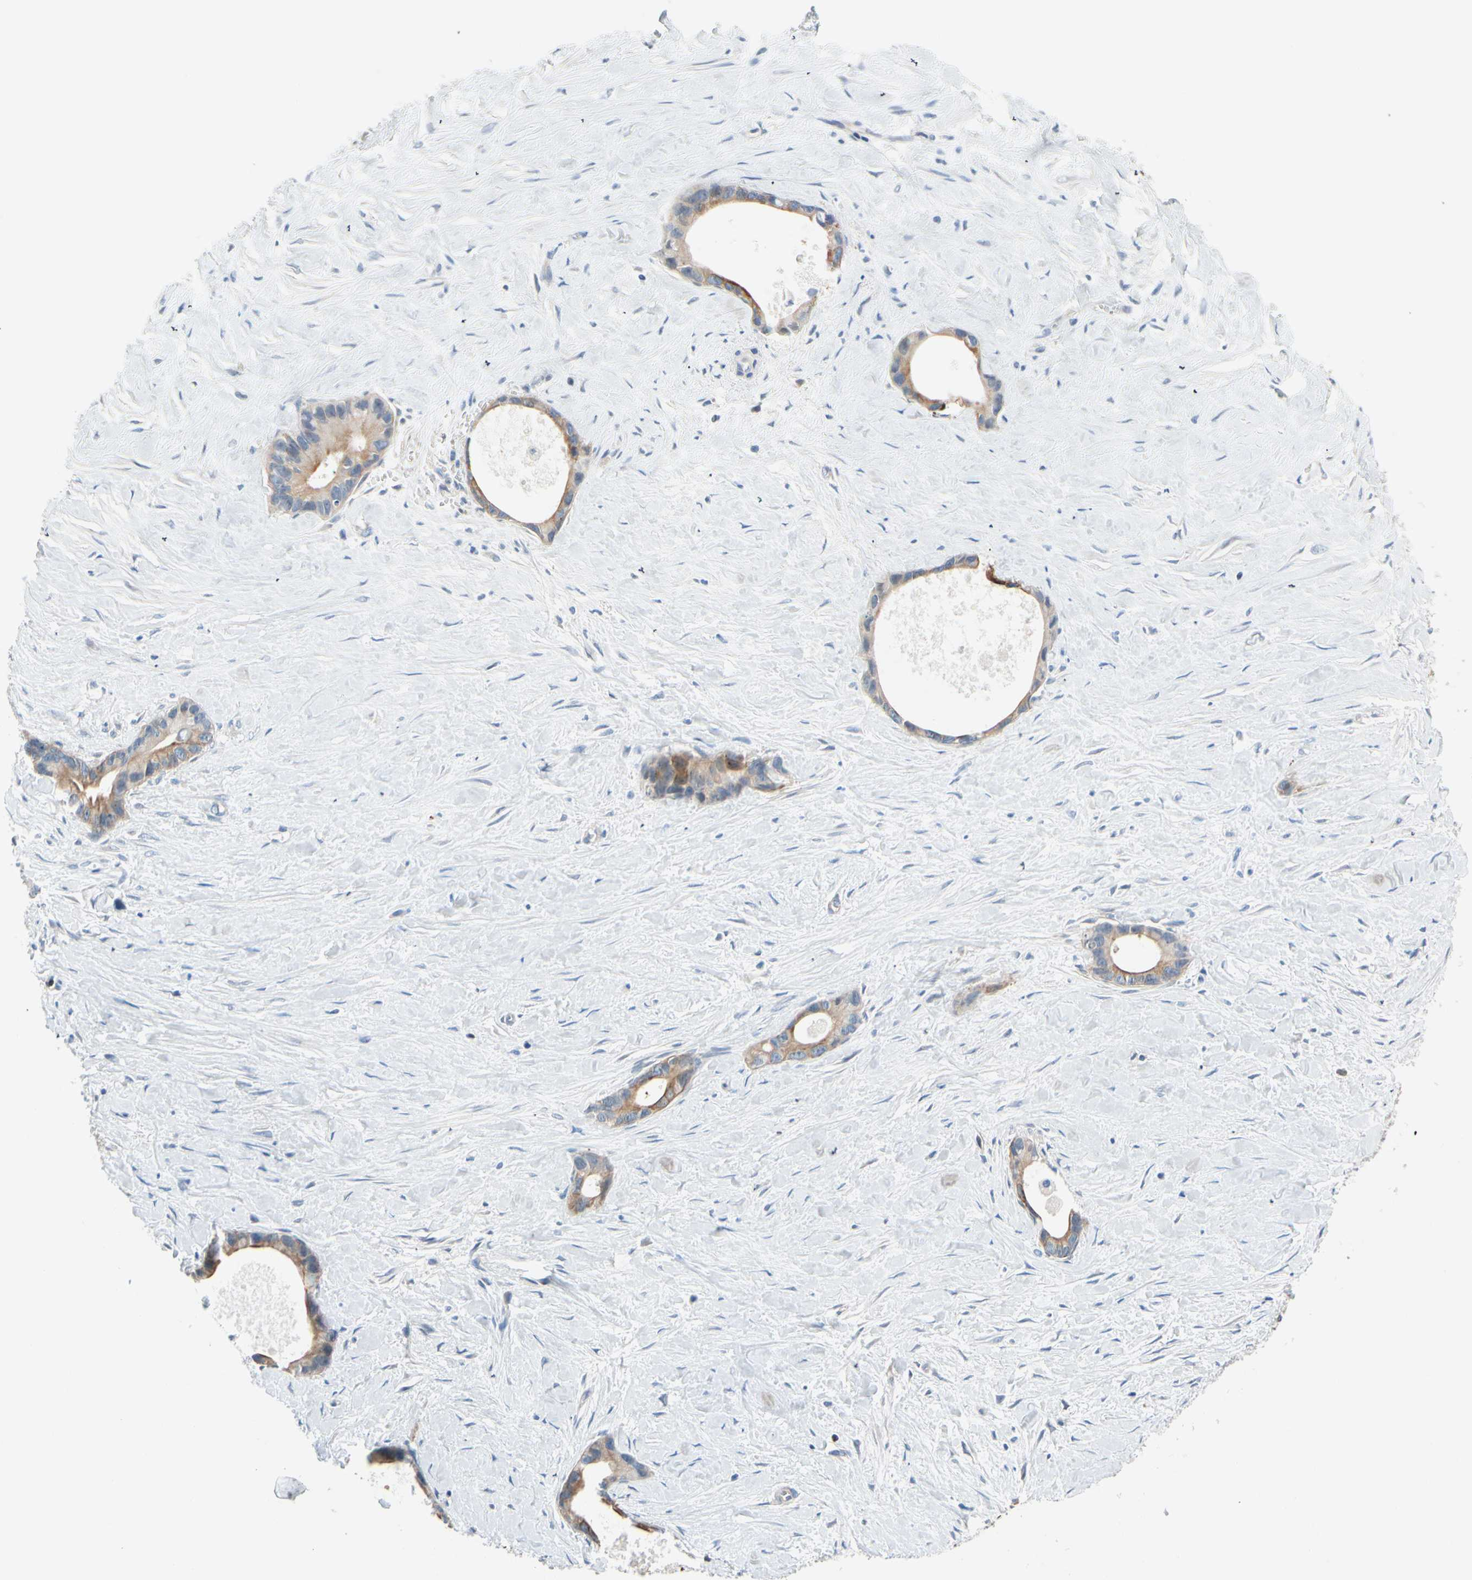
{"staining": {"intensity": "moderate", "quantity": ">75%", "location": "cytoplasmic/membranous"}, "tissue": "liver cancer", "cell_type": "Tumor cells", "image_type": "cancer", "snomed": [{"axis": "morphology", "description": "Cholangiocarcinoma"}, {"axis": "topography", "description": "Liver"}], "caption": "Human liver cancer (cholangiocarcinoma) stained for a protein (brown) reveals moderate cytoplasmic/membranous positive staining in approximately >75% of tumor cells.", "gene": "ZNF132", "patient": {"sex": "female", "age": 55}}